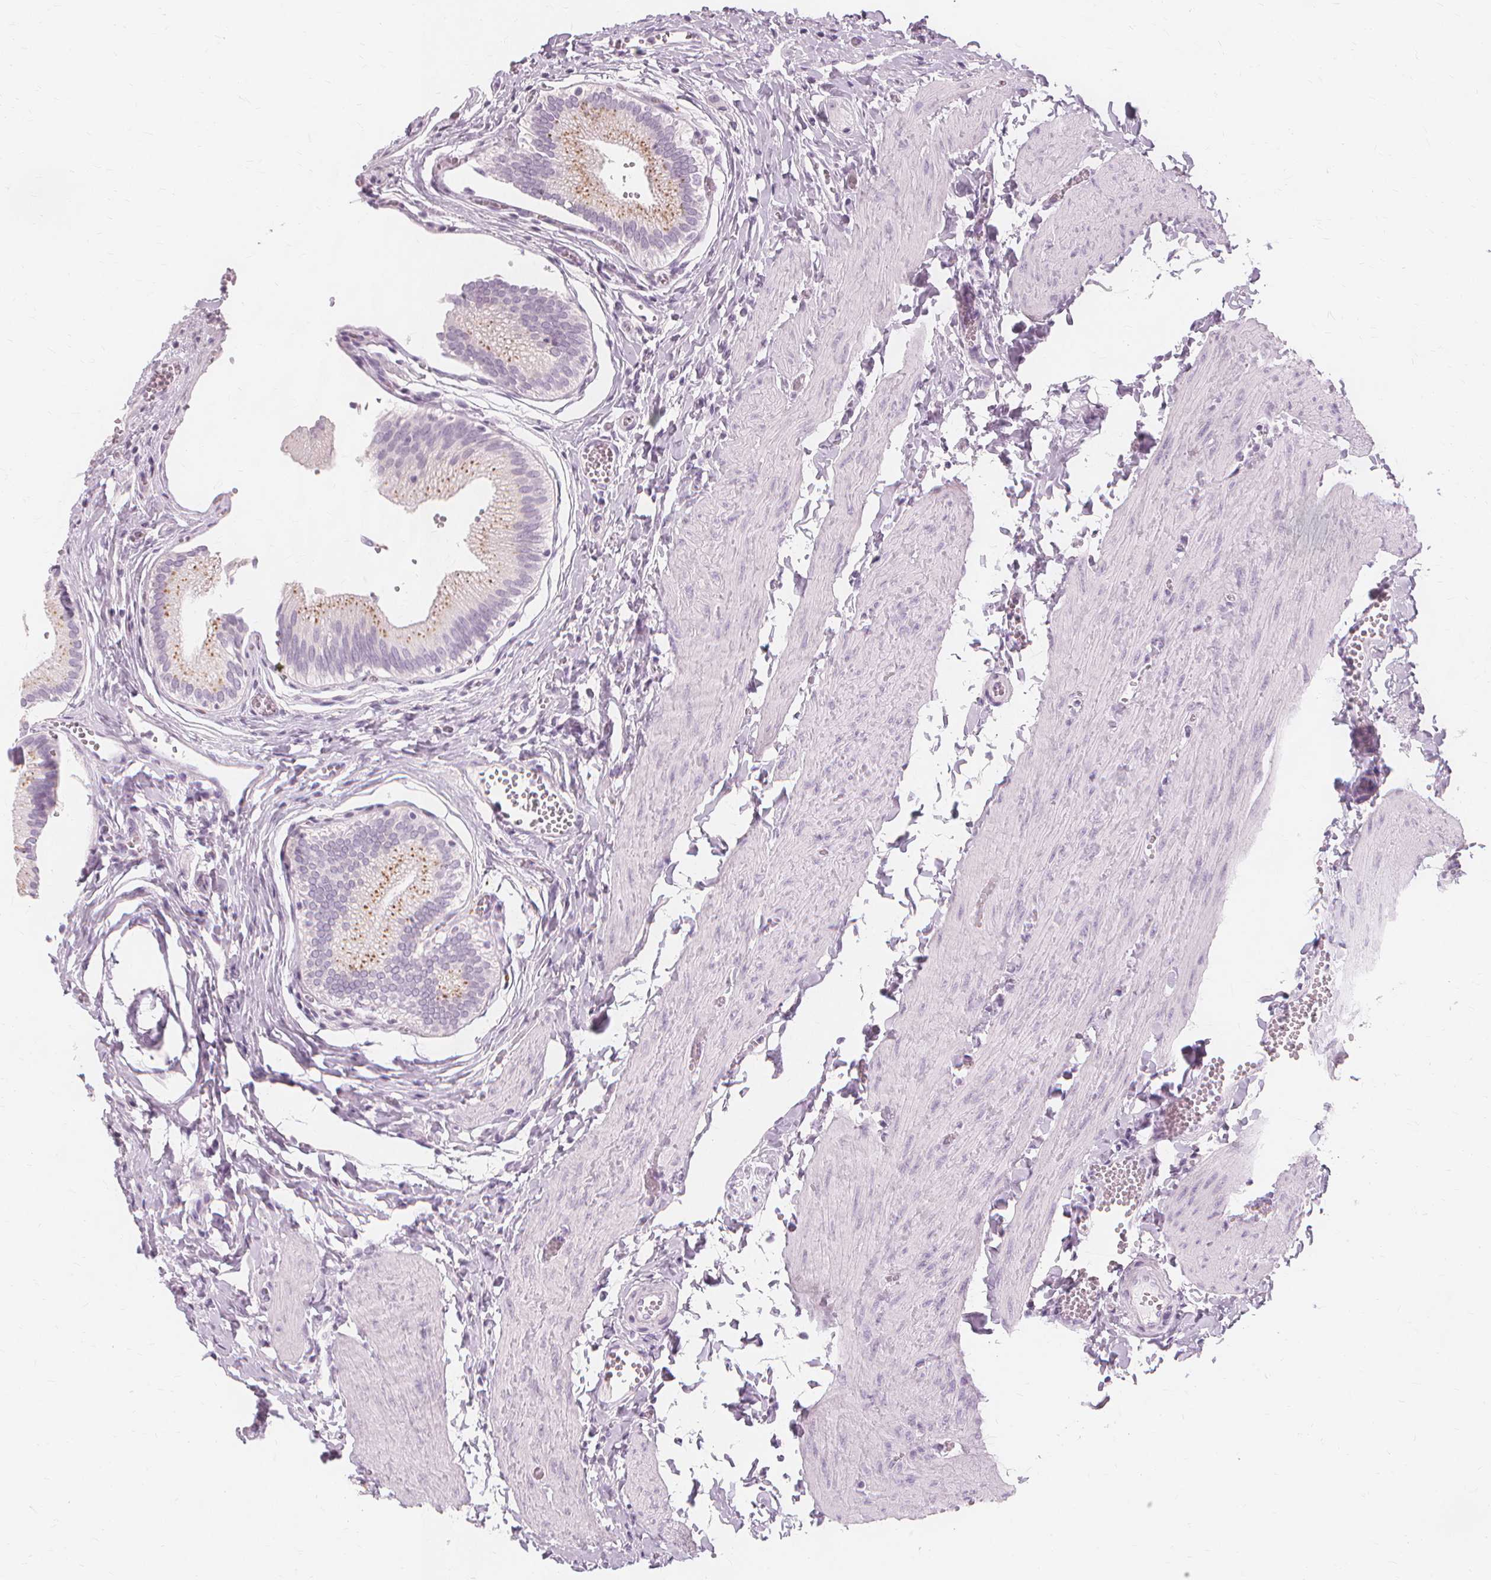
{"staining": {"intensity": "moderate", "quantity": "25%-75%", "location": "cytoplasmic/membranous"}, "tissue": "gallbladder", "cell_type": "Glandular cells", "image_type": "normal", "snomed": [{"axis": "morphology", "description": "Normal tissue, NOS"}, {"axis": "topography", "description": "Gallbladder"}, {"axis": "topography", "description": "Peripheral nerve tissue"}], "caption": "Glandular cells demonstrate medium levels of moderate cytoplasmic/membranous staining in about 25%-75% of cells in normal human gallbladder.", "gene": "TFF1", "patient": {"sex": "male", "age": 17}}